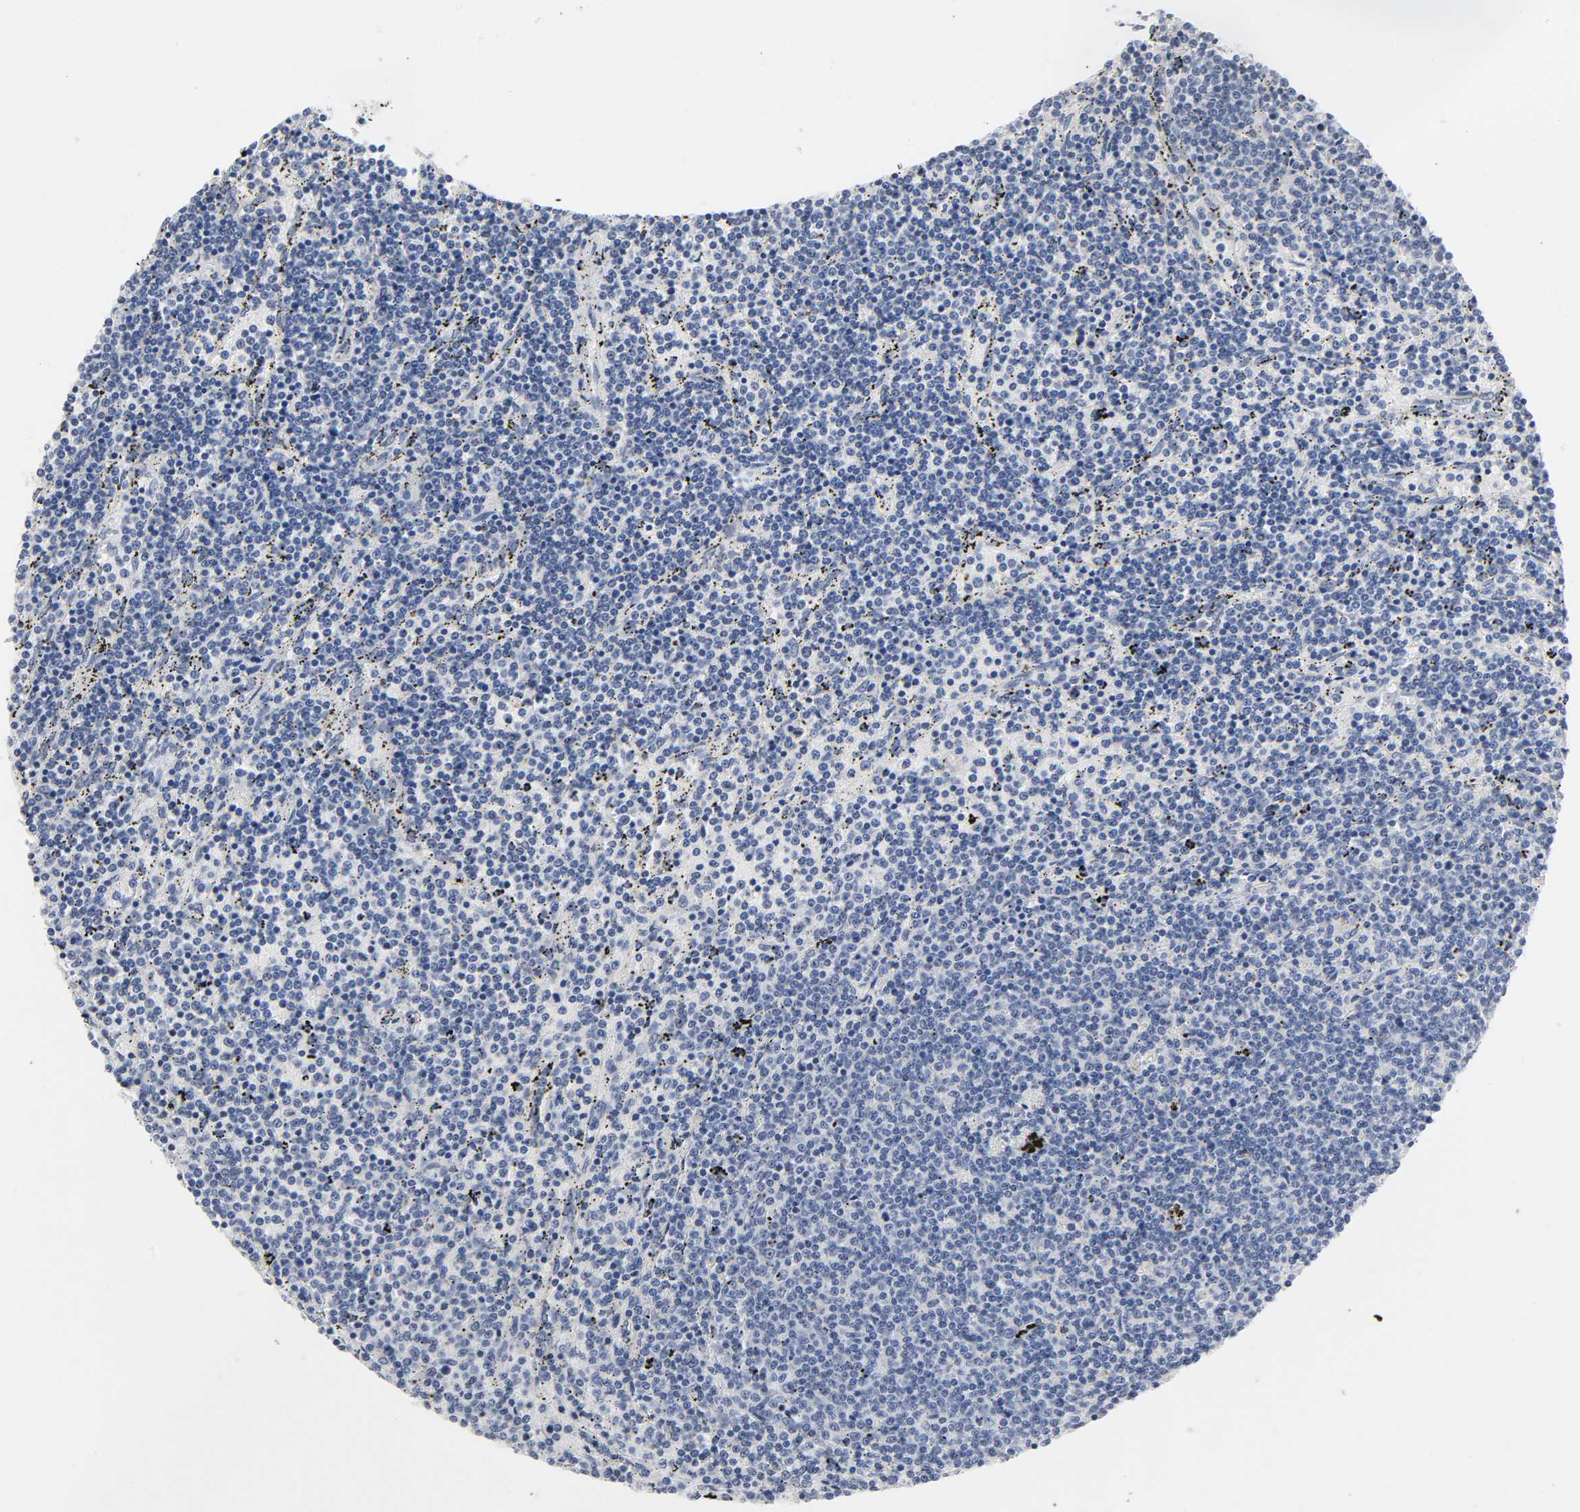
{"staining": {"intensity": "negative", "quantity": "none", "location": "none"}, "tissue": "lymphoma", "cell_type": "Tumor cells", "image_type": "cancer", "snomed": [{"axis": "morphology", "description": "Malignant lymphoma, non-Hodgkin's type, Low grade"}, {"axis": "topography", "description": "Spleen"}], "caption": "This is an IHC histopathology image of malignant lymphoma, non-Hodgkin's type (low-grade). There is no staining in tumor cells.", "gene": "SALL2", "patient": {"sex": "female", "age": 50}}